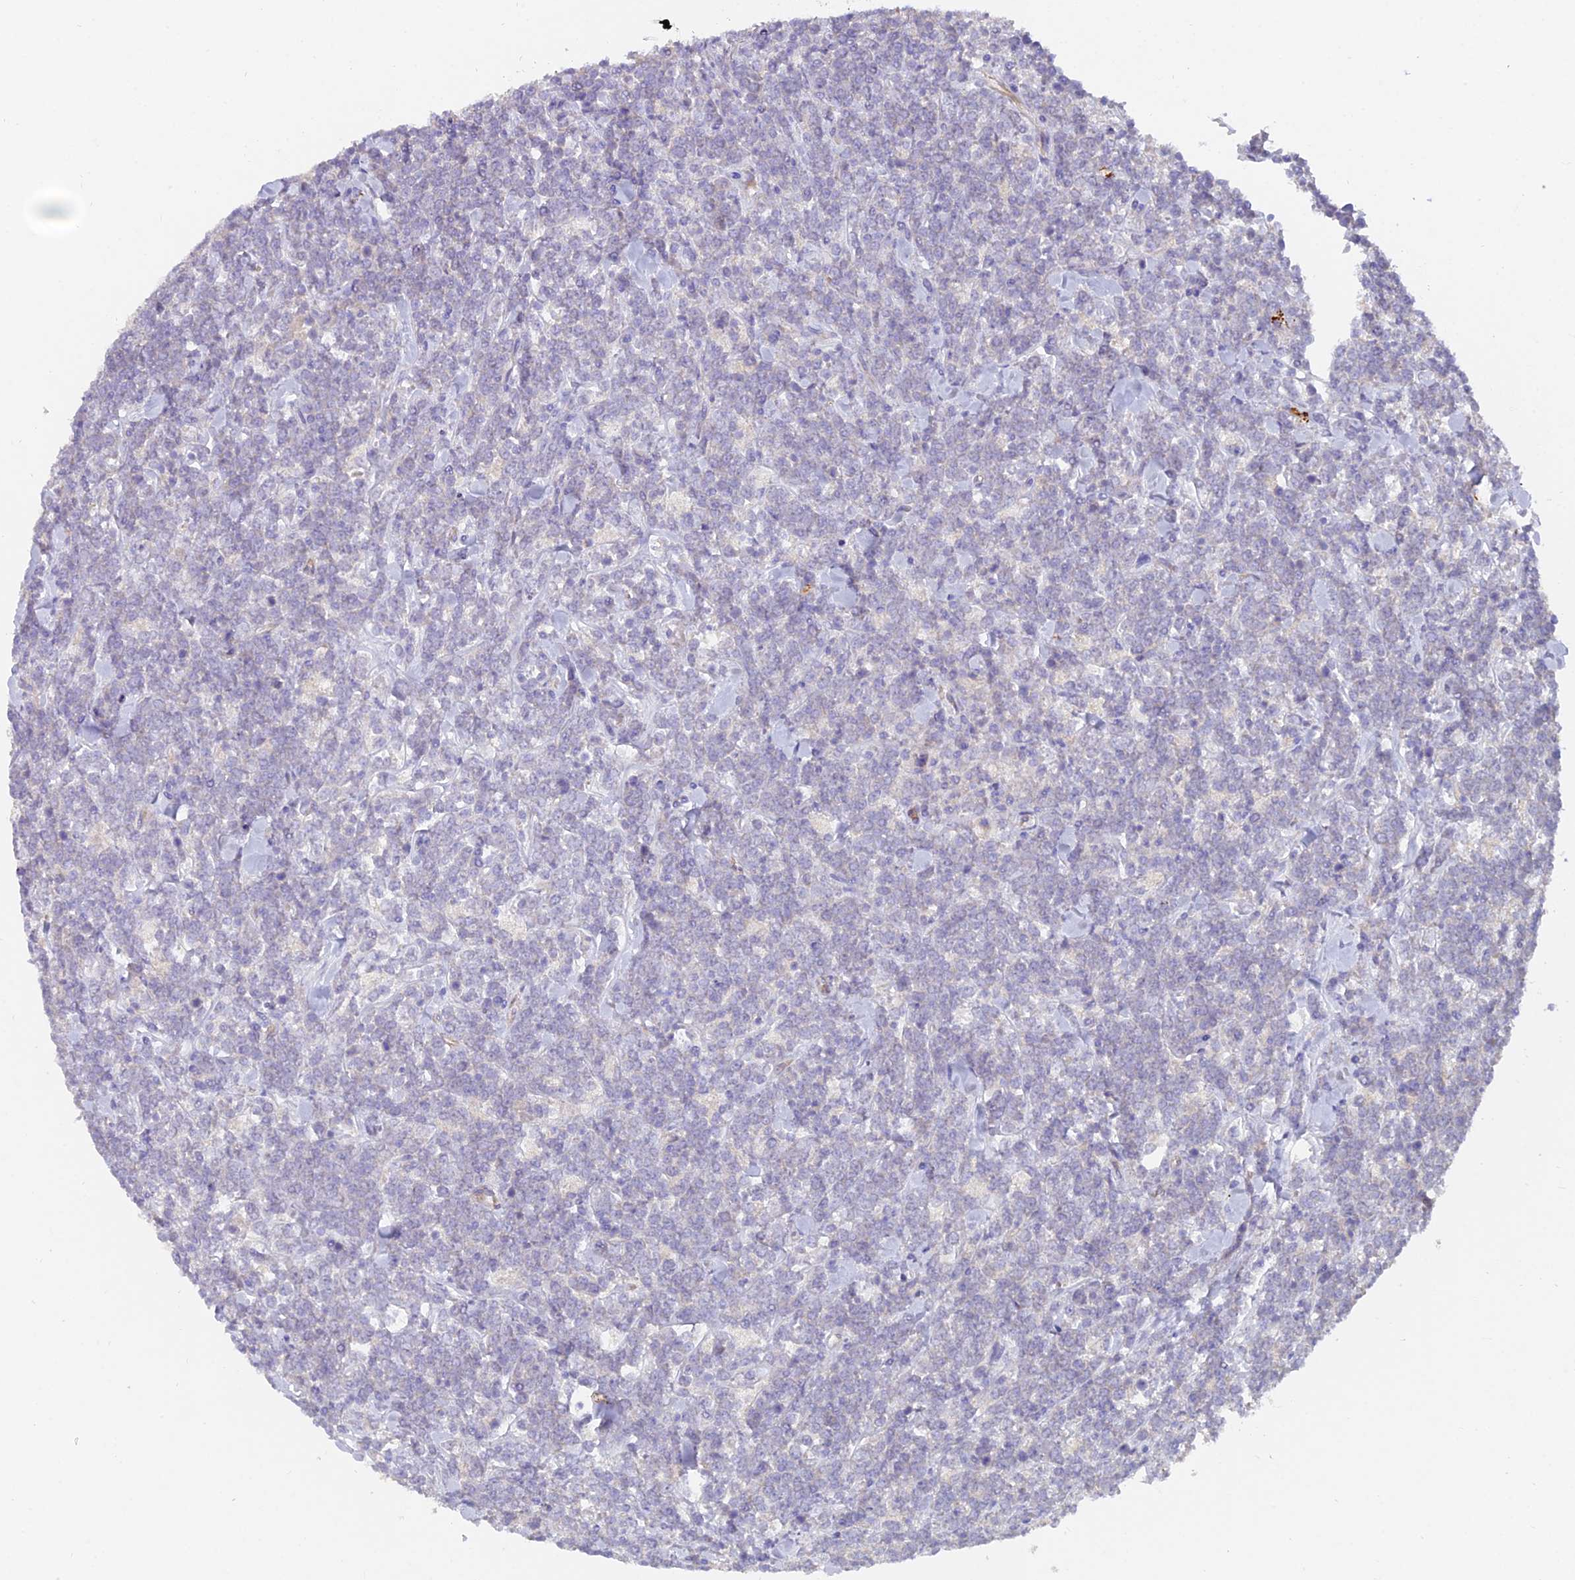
{"staining": {"intensity": "negative", "quantity": "none", "location": "none"}, "tissue": "lymphoma", "cell_type": "Tumor cells", "image_type": "cancer", "snomed": [{"axis": "morphology", "description": "Malignant lymphoma, non-Hodgkin's type, High grade"}, {"axis": "topography", "description": "Small intestine"}], "caption": "Tumor cells show no significant staining in high-grade malignant lymphoma, non-Hodgkin's type. Brightfield microscopy of immunohistochemistry stained with DAB (brown) and hematoxylin (blue), captured at high magnification.", "gene": "FAM168B", "patient": {"sex": "male", "age": 8}}